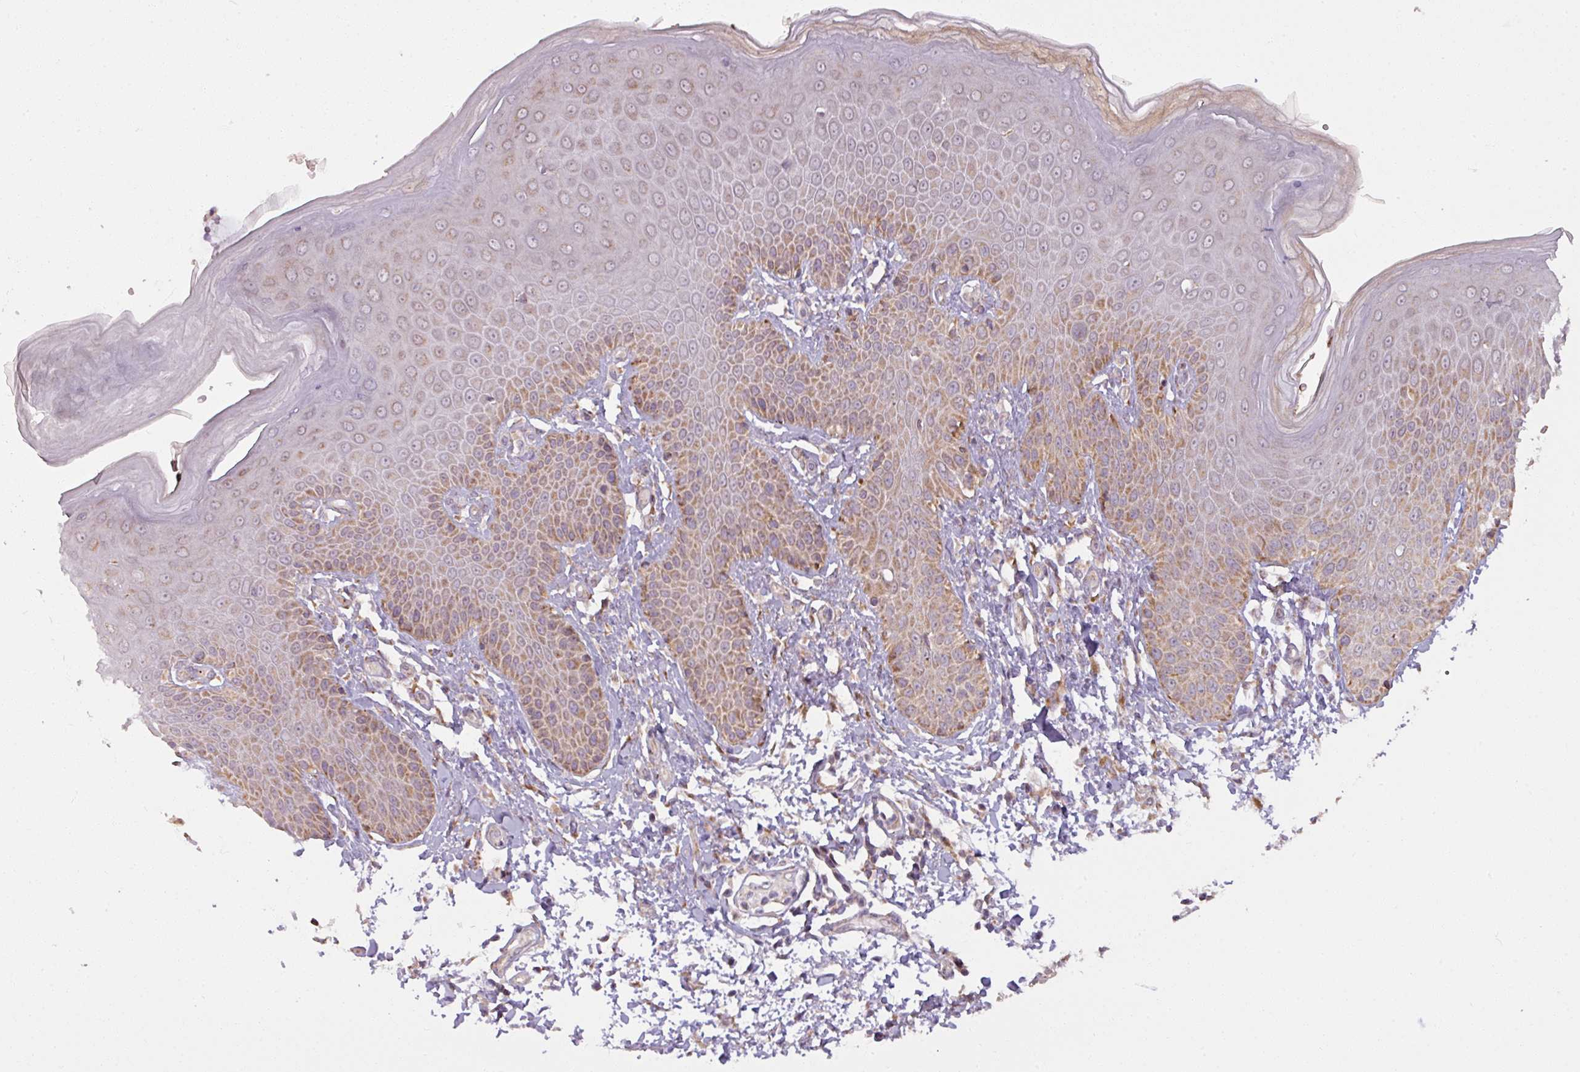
{"staining": {"intensity": "moderate", "quantity": "25%-75%", "location": "cytoplasmic/membranous"}, "tissue": "skin", "cell_type": "Epidermal cells", "image_type": "normal", "snomed": [{"axis": "morphology", "description": "Normal tissue, NOS"}, {"axis": "topography", "description": "Peripheral nerve tissue"}], "caption": "High-magnification brightfield microscopy of benign skin stained with DAB (brown) and counterstained with hematoxylin (blue). epidermal cells exhibit moderate cytoplasmic/membranous expression is appreciated in about25%-75% of cells. The staining was performed using DAB (3,3'-diaminobenzidine) to visualize the protein expression in brown, while the nuclei were stained in blue with hematoxylin (Magnification: 20x).", "gene": "MAGT1", "patient": {"sex": "male", "age": 51}}